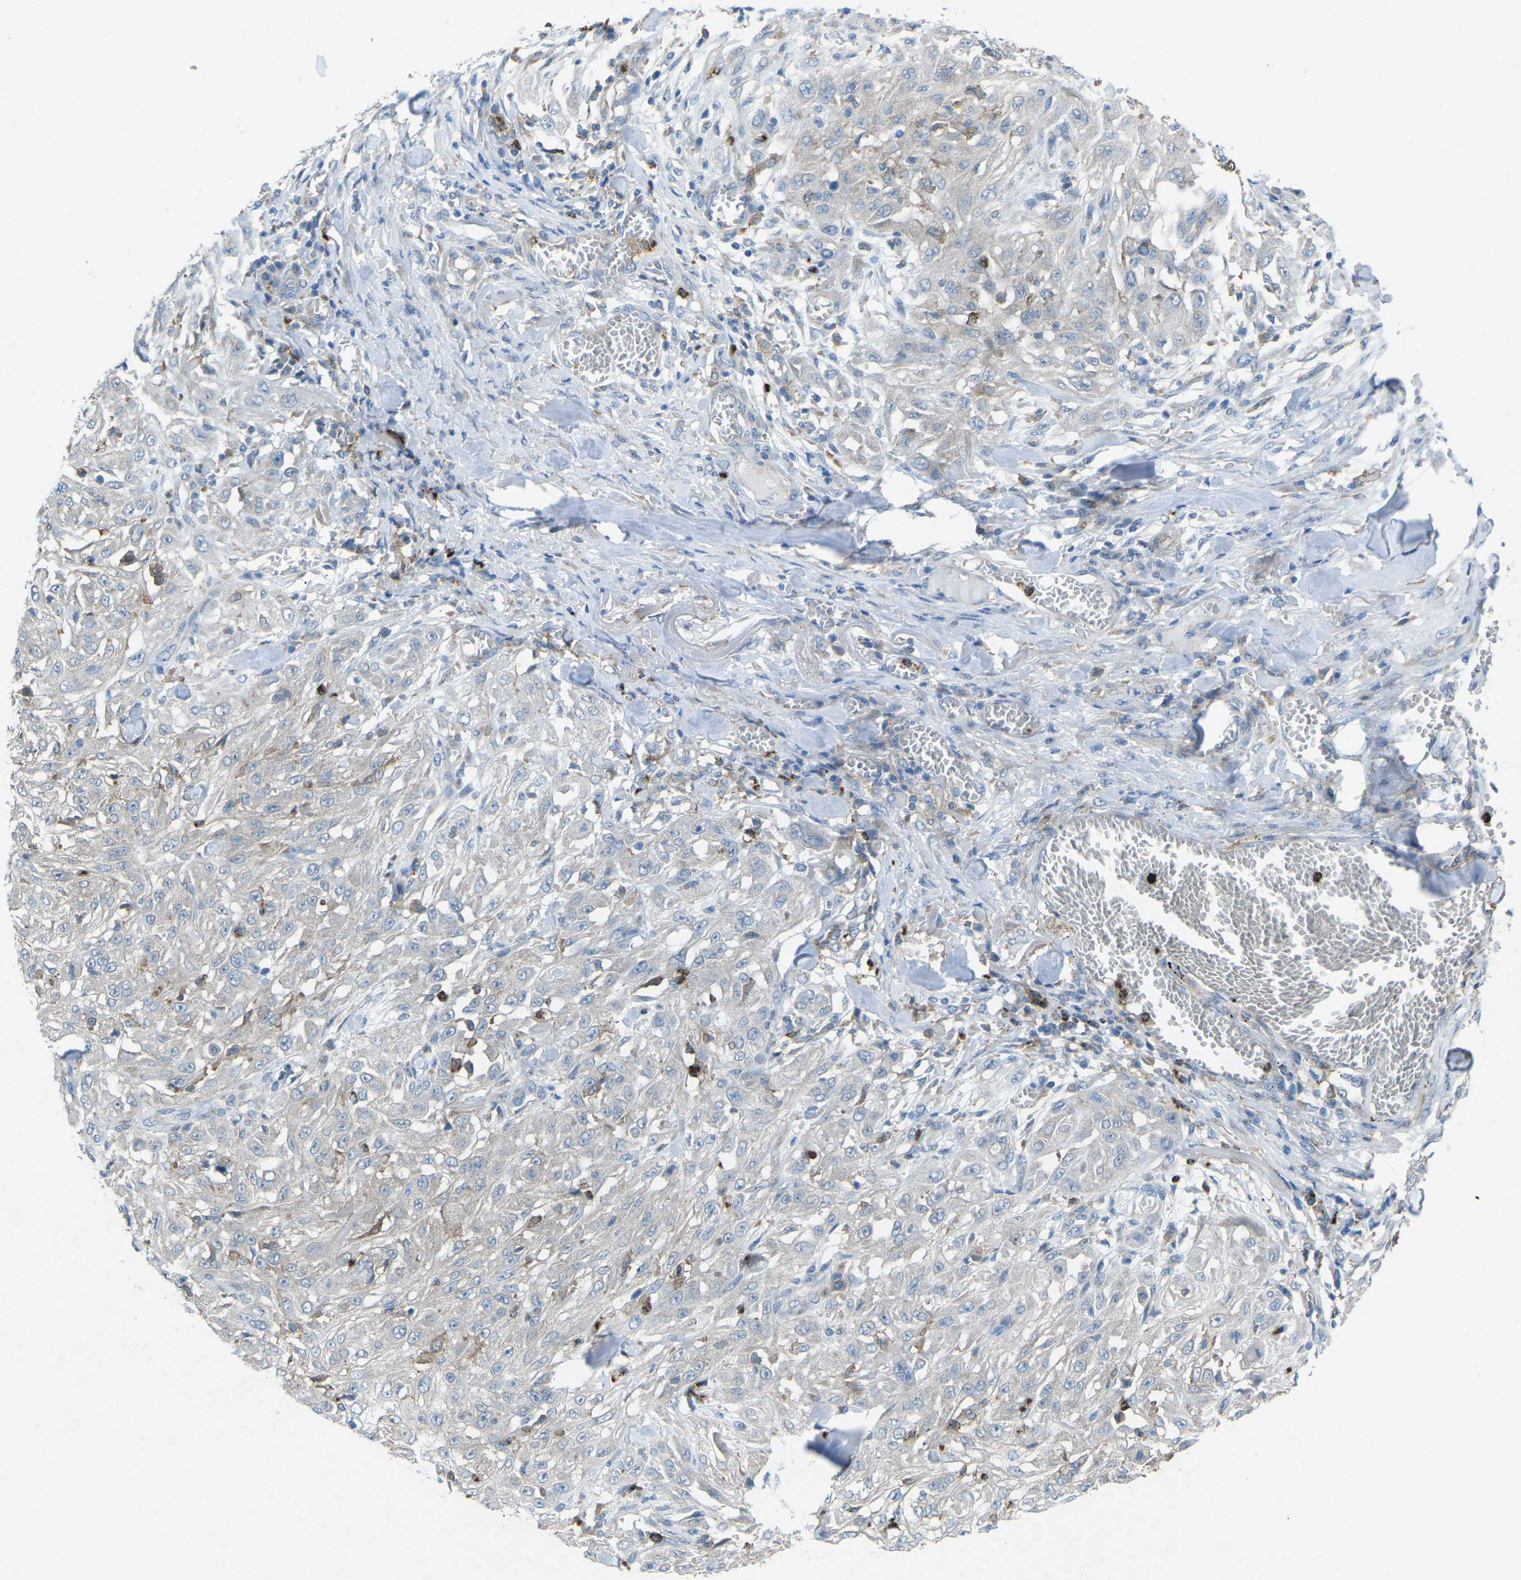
{"staining": {"intensity": "weak", "quantity": "<25%", "location": "cytoplasmic/membranous"}, "tissue": "skin cancer", "cell_type": "Tumor cells", "image_type": "cancer", "snomed": [{"axis": "morphology", "description": "Squamous cell carcinoma, NOS"}, {"axis": "morphology", "description": "Squamous cell carcinoma, metastatic, NOS"}, {"axis": "topography", "description": "Skin"}, {"axis": "topography", "description": "Lymph node"}], "caption": "Skin cancer stained for a protein using IHC reveals no staining tumor cells.", "gene": "STK11", "patient": {"sex": "male", "age": 75}}